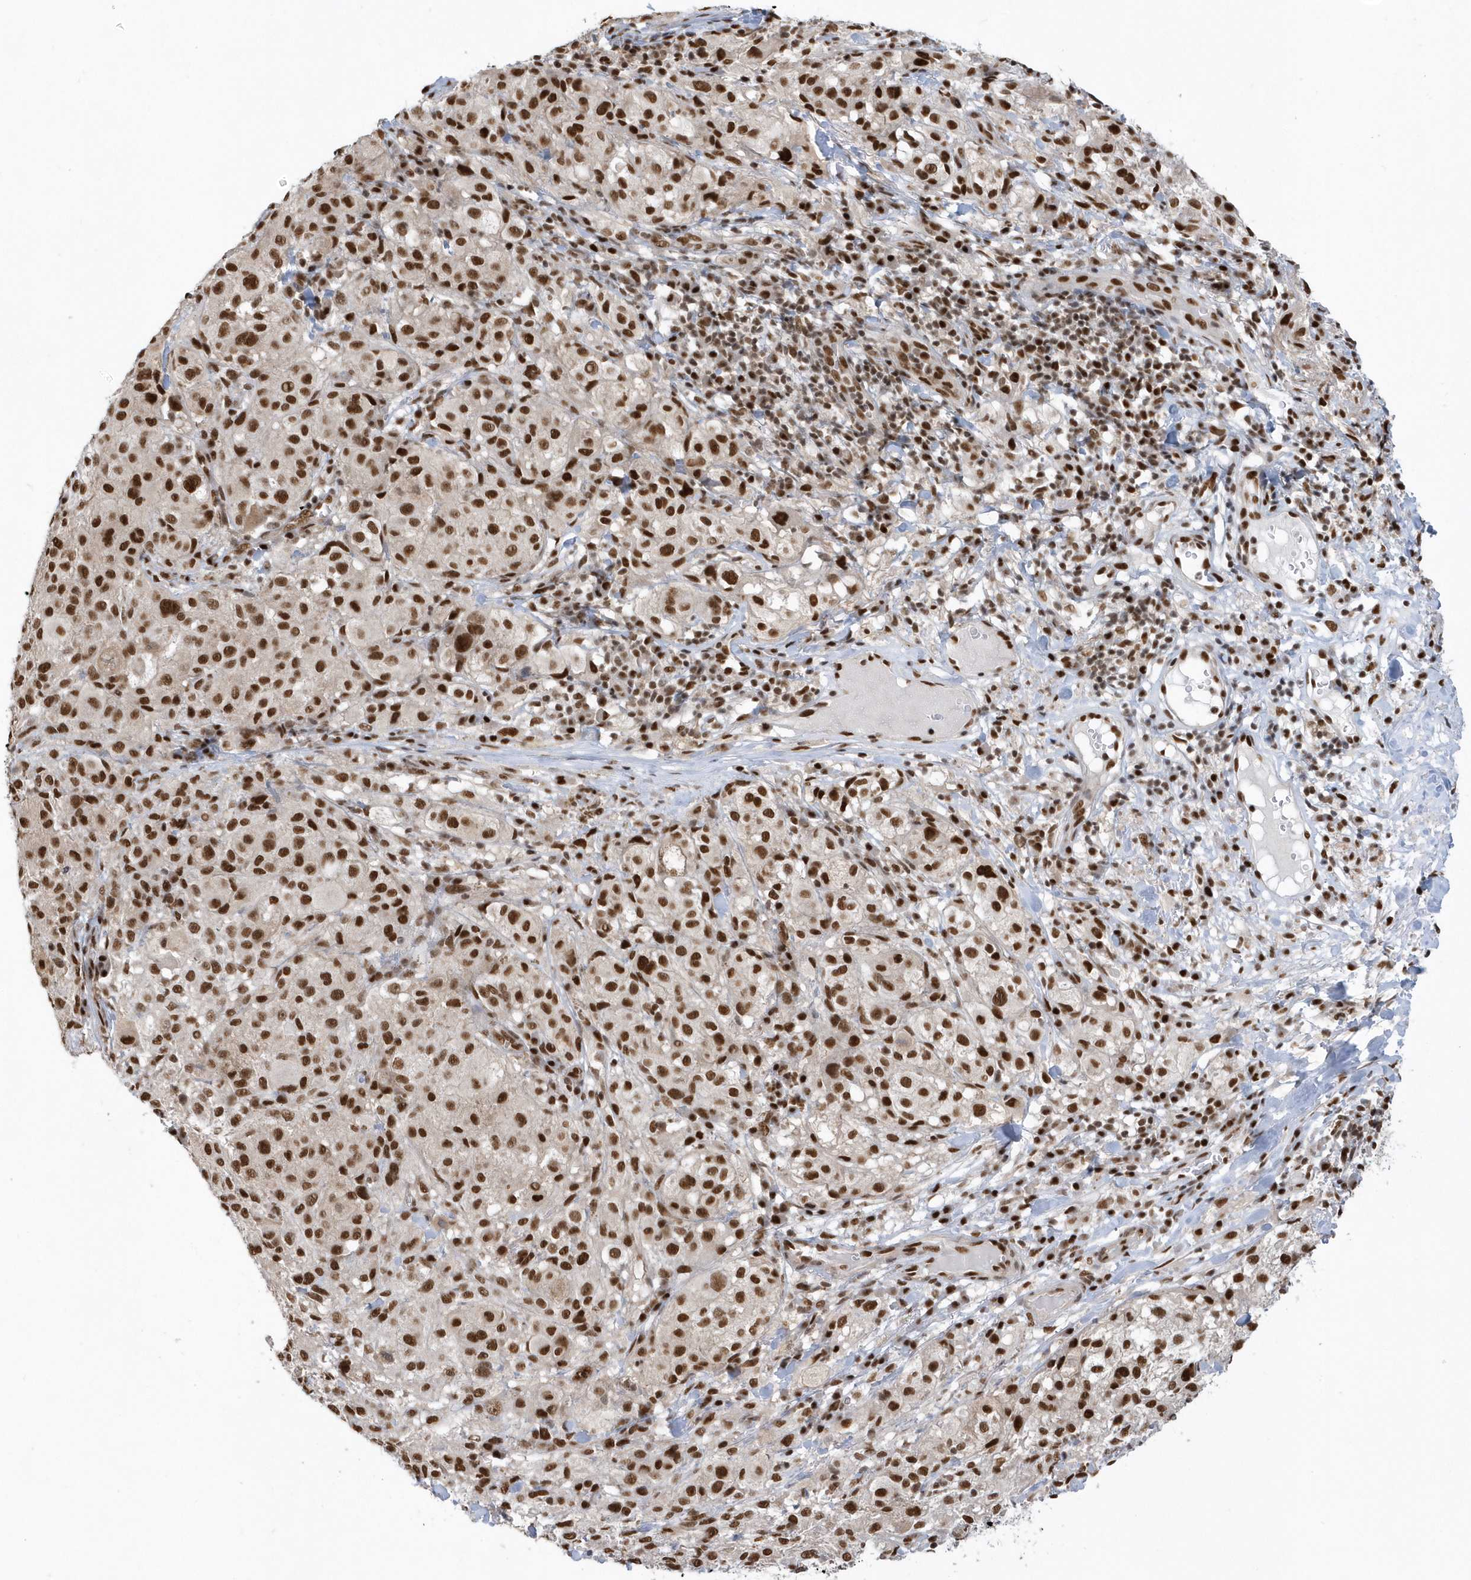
{"staining": {"intensity": "strong", "quantity": ">75%", "location": "nuclear"}, "tissue": "melanoma", "cell_type": "Tumor cells", "image_type": "cancer", "snomed": [{"axis": "morphology", "description": "Necrosis, NOS"}, {"axis": "morphology", "description": "Malignant melanoma, NOS"}, {"axis": "topography", "description": "Skin"}], "caption": "Immunohistochemical staining of malignant melanoma exhibits high levels of strong nuclear staining in about >75% of tumor cells.", "gene": "SEPHS1", "patient": {"sex": "female", "age": 87}}